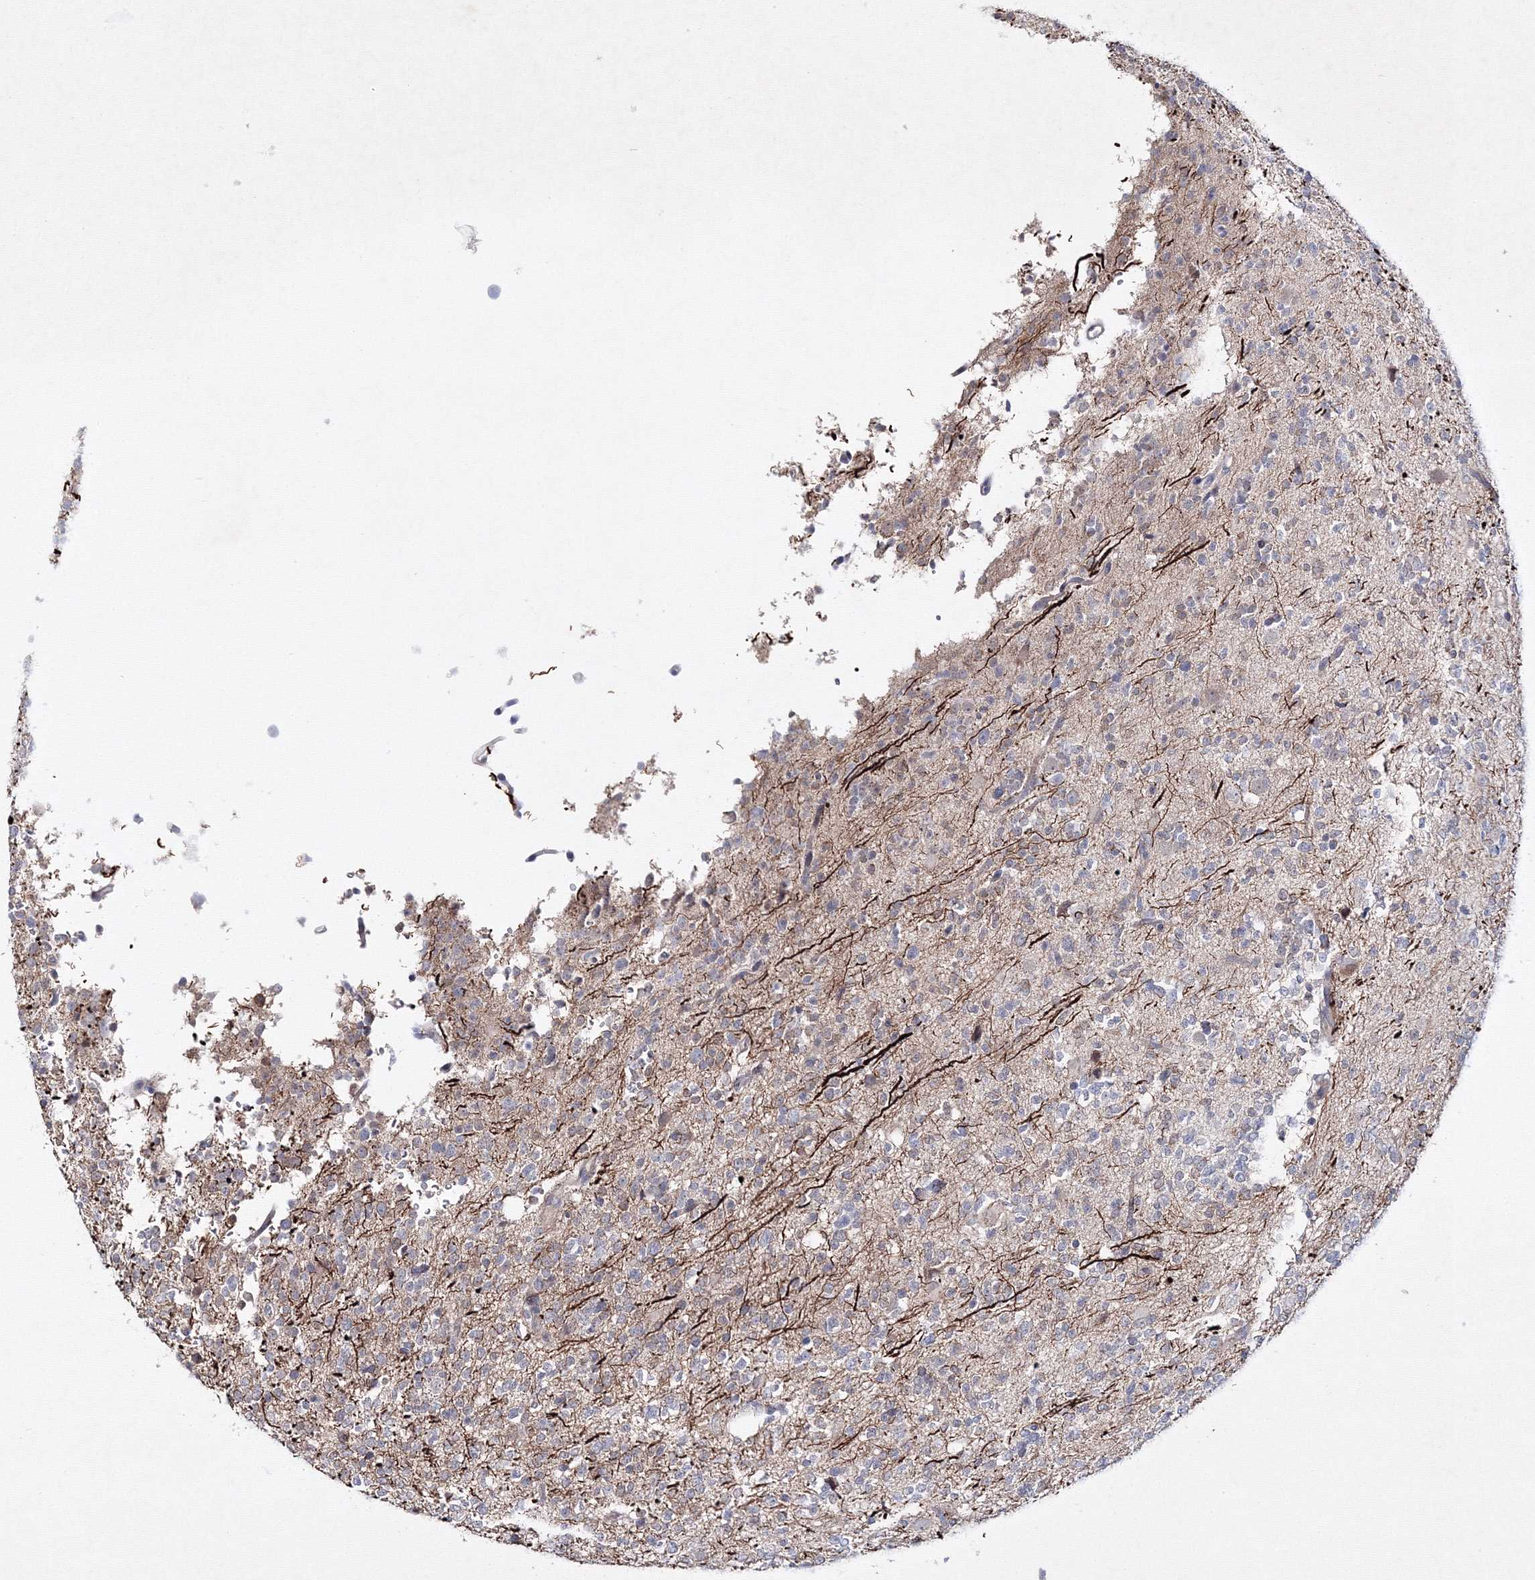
{"staining": {"intensity": "negative", "quantity": "none", "location": "none"}, "tissue": "glioma", "cell_type": "Tumor cells", "image_type": "cancer", "snomed": [{"axis": "morphology", "description": "Glioma, malignant, High grade"}, {"axis": "topography", "description": "Brain"}], "caption": "Tumor cells are negative for protein expression in human high-grade glioma (malignant).", "gene": "NEU4", "patient": {"sex": "female", "age": 62}}